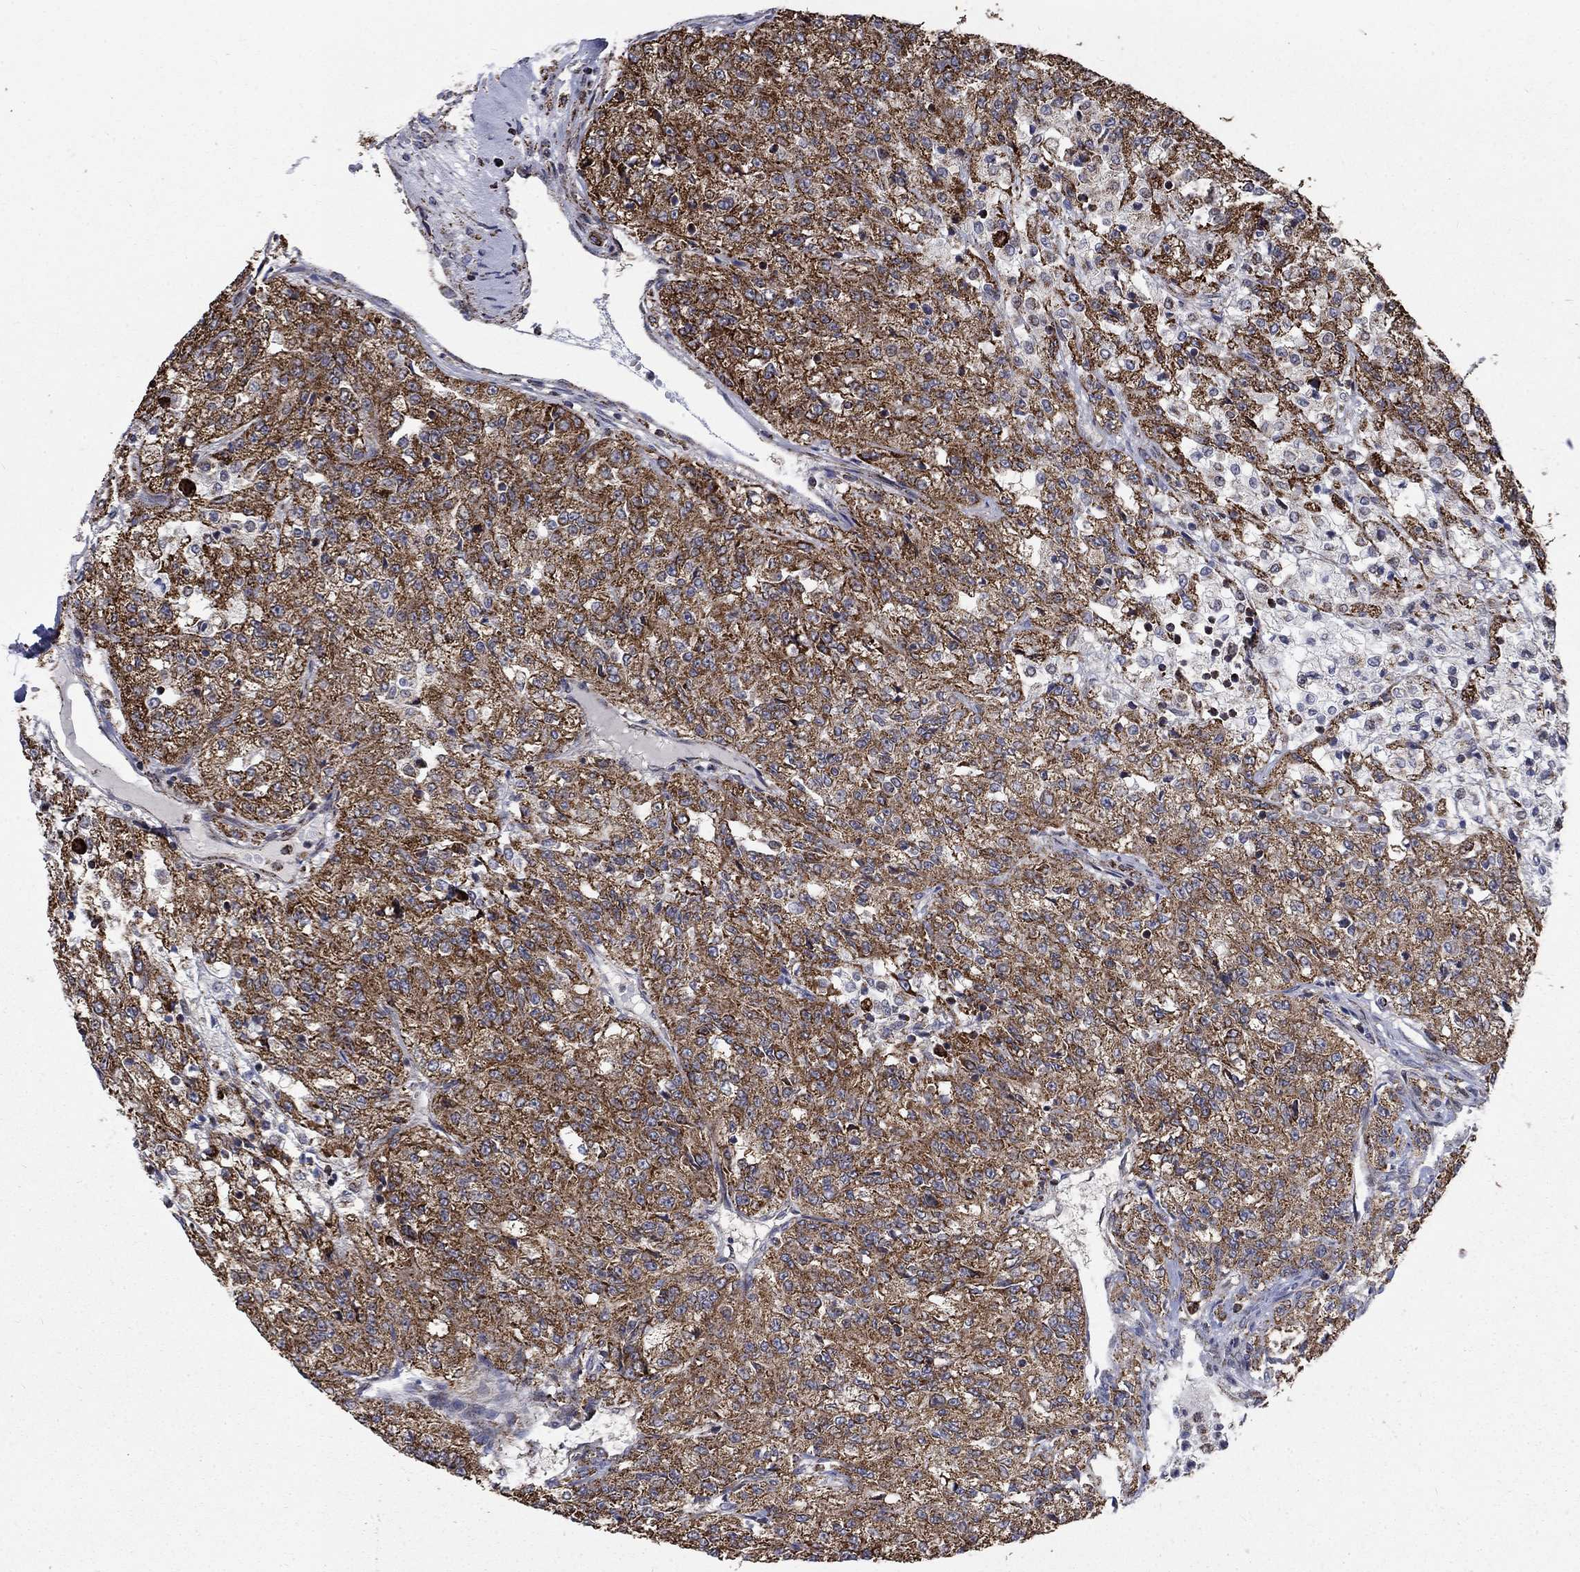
{"staining": {"intensity": "strong", "quantity": ">75%", "location": "cytoplasmic/membranous"}, "tissue": "renal cancer", "cell_type": "Tumor cells", "image_type": "cancer", "snomed": [{"axis": "morphology", "description": "Adenocarcinoma, NOS"}, {"axis": "topography", "description": "Kidney"}], "caption": "A brown stain highlights strong cytoplasmic/membranous expression of a protein in adenocarcinoma (renal) tumor cells.", "gene": "MOAP1", "patient": {"sex": "female", "age": 63}}